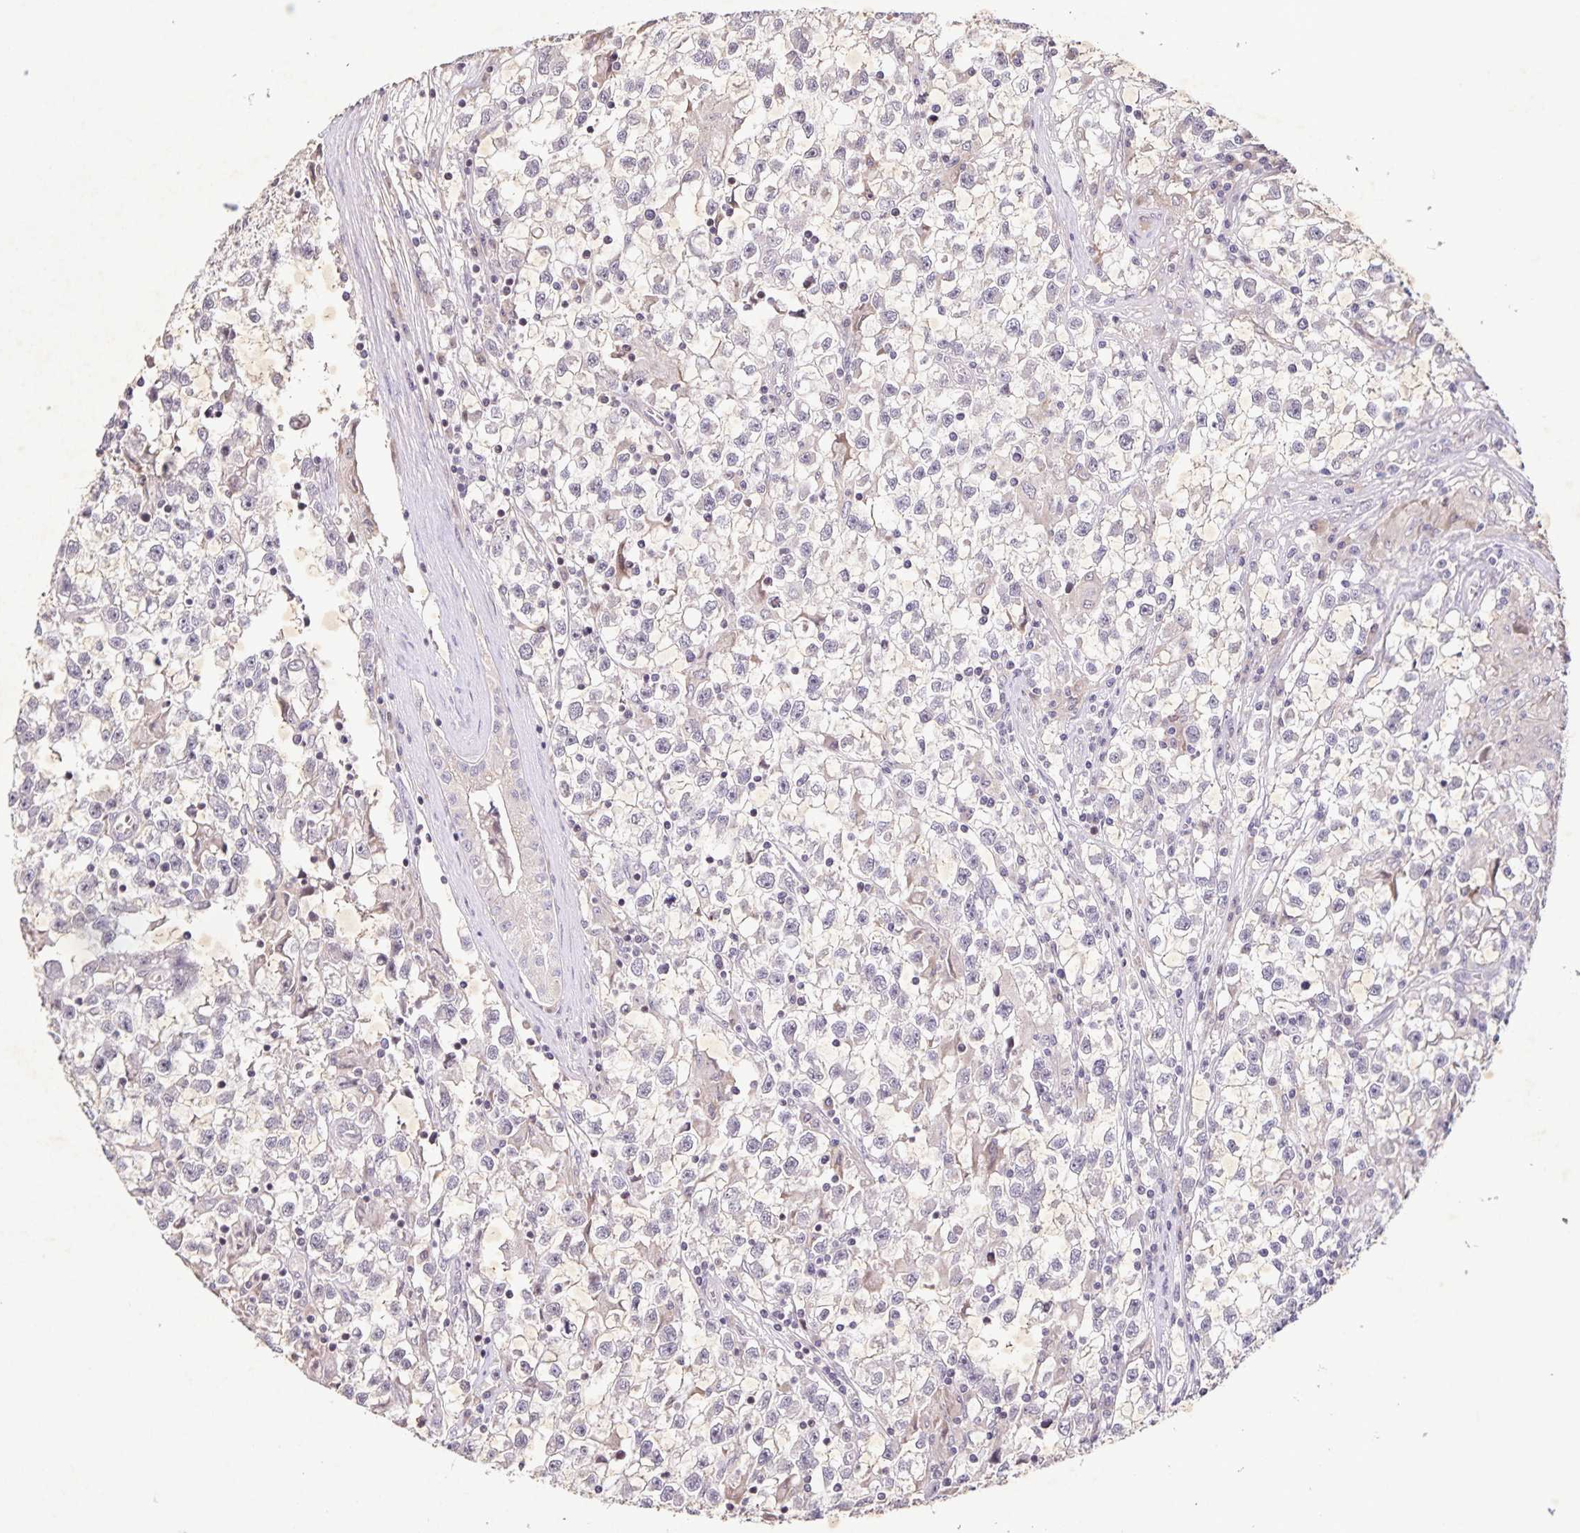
{"staining": {"intensity": "negative", "quantity": "none", "location": "none"}, "tissue": "testis cancer", "cell_type": "Tumor cells", "image_type": "cancer", "snomed": [{"axis": "morphology", "description": "Seminoma, NOS"}, {"axis": "topography", "description": "Testis"}], "caption": "Seminoma (testis) was stained to show a protein in brown. There is no significant staining in tumor cells.", "gene": "GDF2", "patient": {"sex": "male", "age": 31}}